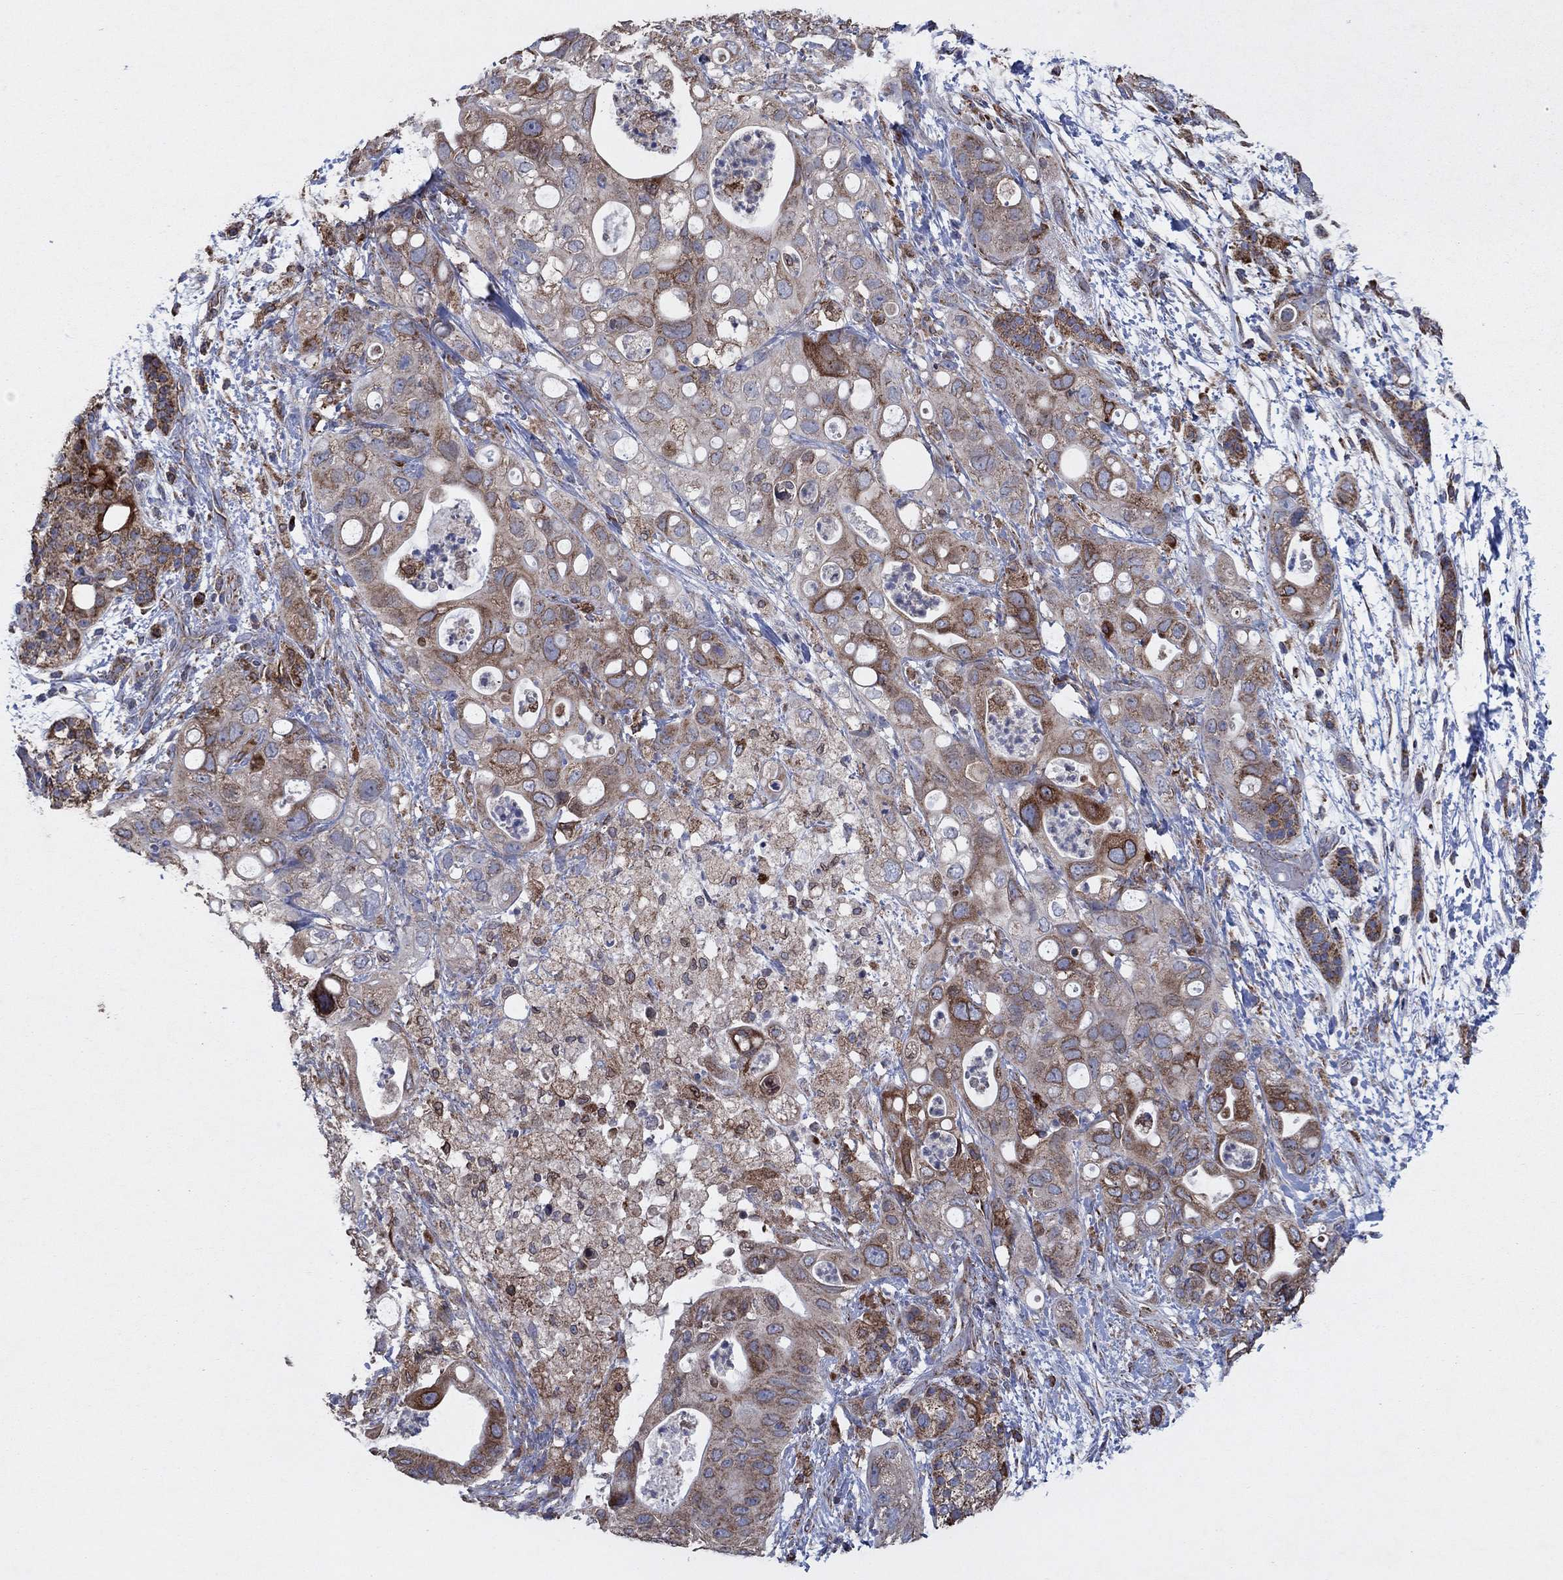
{"staining": {"intensity": "moderate", "quantity": "25%-75%", "location": "cytoplasmic/membranous"}, "tissue": "pancreatic cancer", "cell_type": "Tumor cells", "image_type": "cancer", "snomed": [{"axis": "morphology", "description": "Adenocarcinoma, NOS"}, {"axis": "topography", "description": "Pancreas"}], "caption": "Protein expression analysis of pancreatic cancer (adenocarcinoma) exhibits moderate cytoplasmic/membranous expression in approximately 25%-75% of tumor cells. The protein of interest is shown in brown color, while the nuclei are stained blue.", "gene": "NCEH1", "patient": {"sex": "female", "age": 72}}